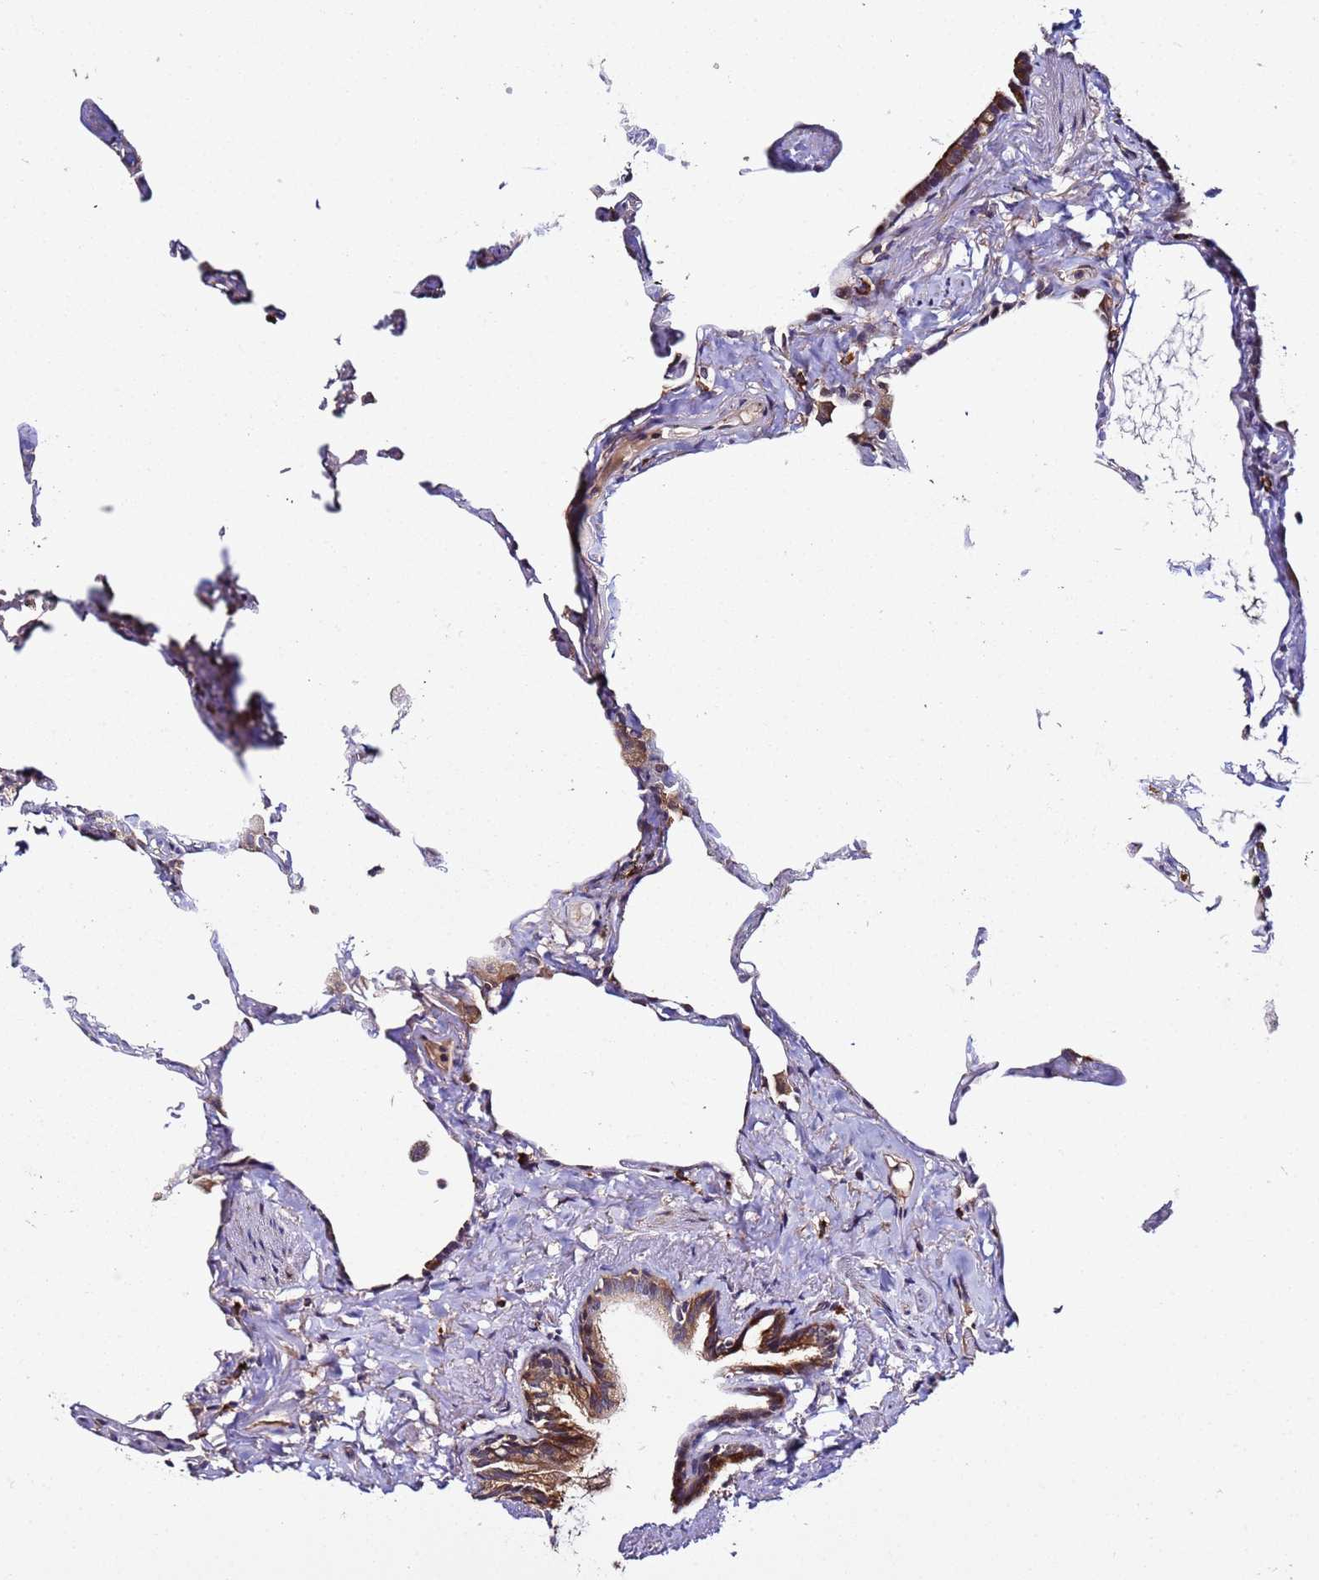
{"staining": {"intensity": "weak", "quantity": "25%-75%", "location": "cytoplasmic/membranous"}, "tissue": "lung", "cell_type": "Alveolar cells", "image_type": "normal", "snomed": [{"axis": "morphology", "description": "Normal tissue, NOS"}, {"axis": "topography", "description": "Lung"}], "caption": "This image shows normal lung stained with immunohistochemistry (IHC) to label a protein in brown. The cytoplasmic/membranous of alveolar cells show weak positivity for the protein. Nuclei are counter-stained blue.", "gene": "PLXDC2", "patient": {"sex": "male", "age": 65}}